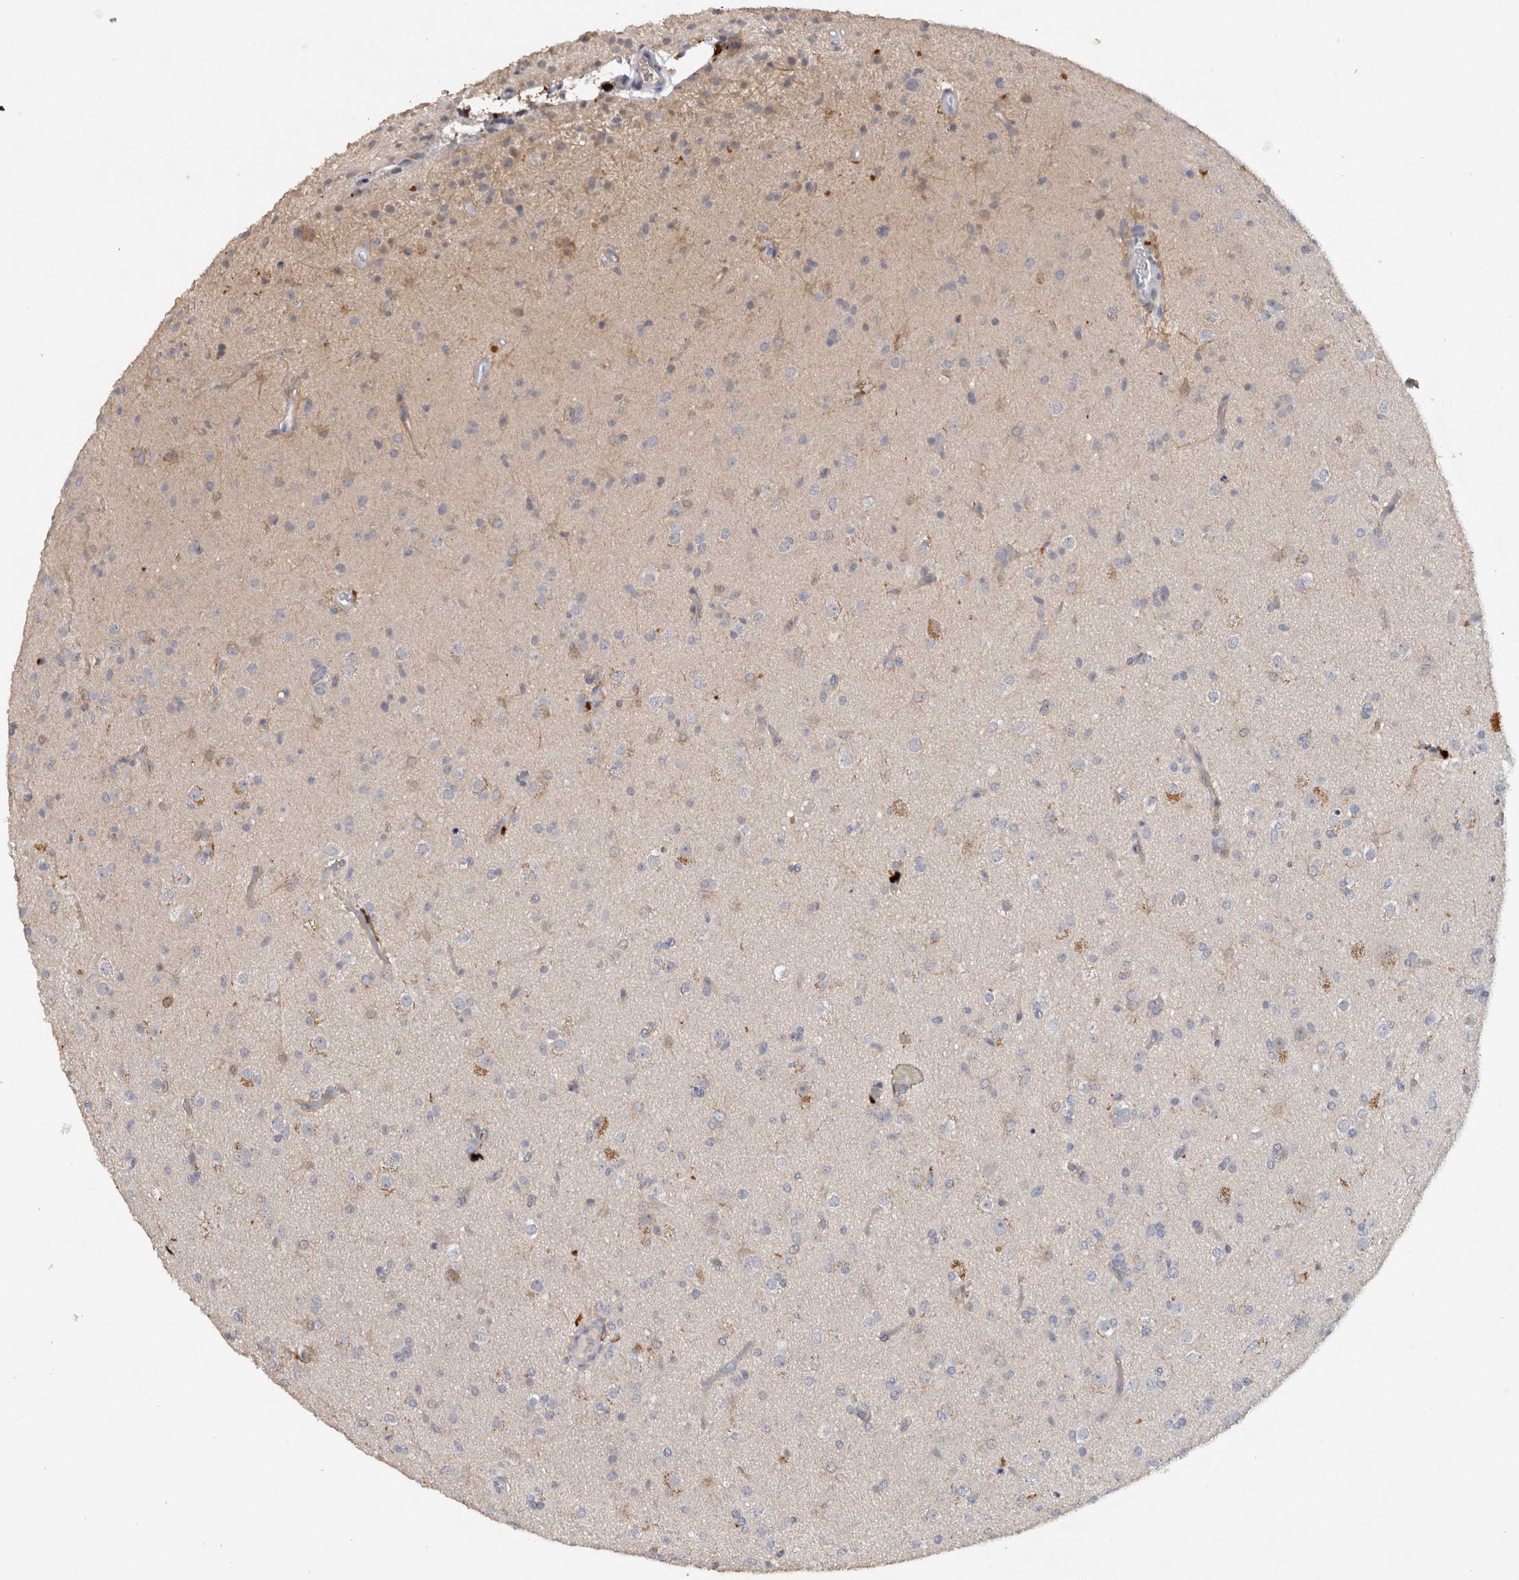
{"staining": {"intensity": "weak", "quantity": "<25%", "location": "cytoplasmic/membranous"}, "tissue": "glioma", "cell_type": "Tumor cells", "image_type": "cancer", "snomed": [{"axis": "morphology", "description": "Glioma, malignant, Low grade"}, {"axis": "topography", "description": "Brain"}], "caption": "Tumor cells show no significant protein staining in malignant low-grade glioma.", "gene": "HEXD", "patient": {"sex": "male", "age": 65}}